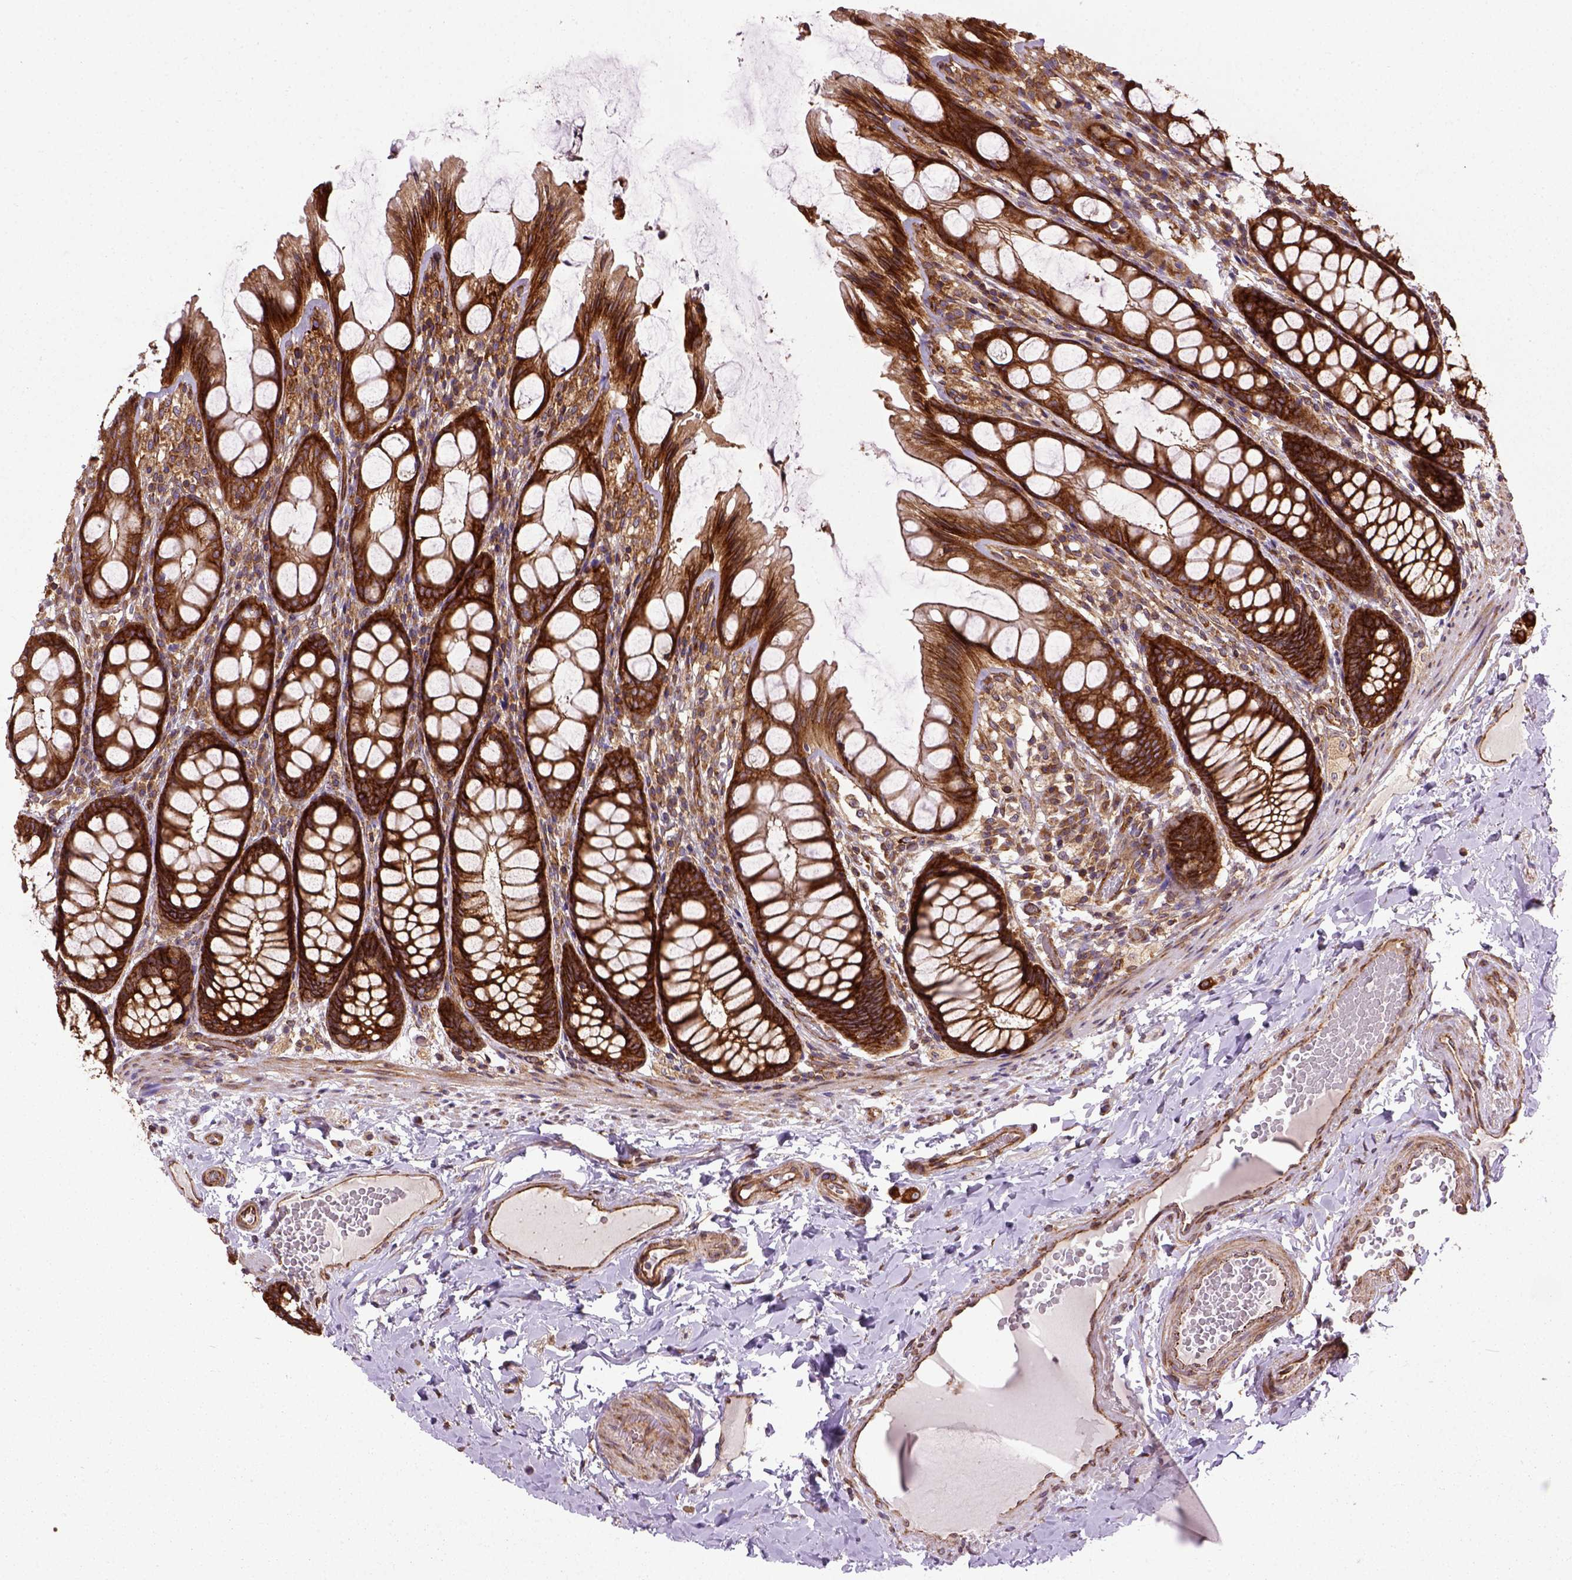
{"staining": {"intensity": "strong", "quantity": ">75%", "location": "cytoplasmic/membranous"}, "tissue": "colon", "cell_type": "Endothelial cells", "image_type": "normal", "snomed": [{"axis": "morphology", "description": "Normal tissue, NOS"}, {"axis": "topography", "description": "Colon"}], "caption": "Colon was stained to show a protein in brown. There is high levels of strong cytoplasmic/membranous staining in about >75% of endothelial cells. (brown staining indicates protein expression, while blue staining denotes nuclei).", "gene": "CAPRIN1", "patient": {"sex": "male", "age": 47}}